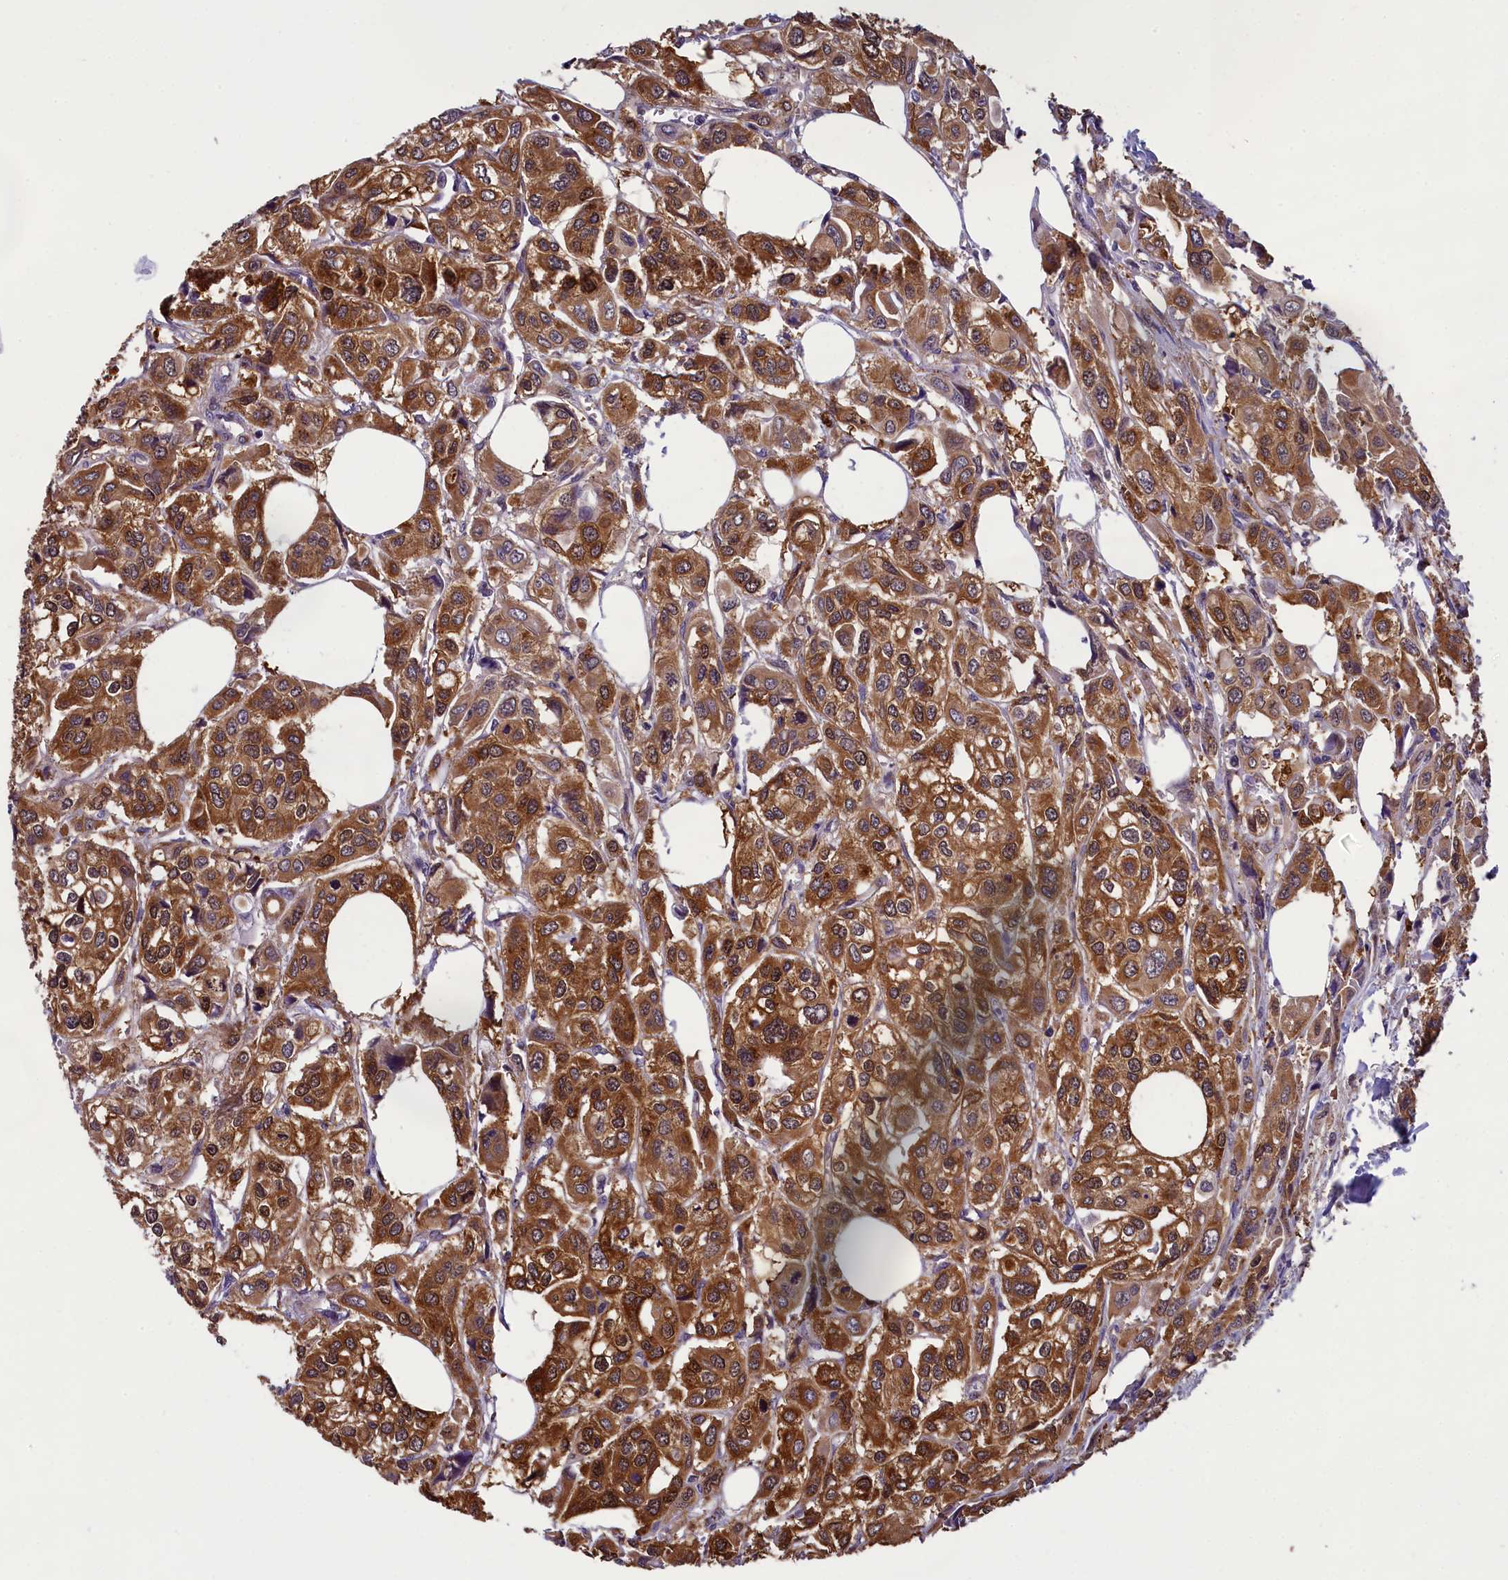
{"staining": {"intensity": "moderate", "quantity": ">75%", "location": "cytoplasmic/membranous,nuclear"}, "tissue": "urothelial cancer", "cell_type": "Tumor cells", "image_type": "cancer", "snomed": [{"axis": "morphology", "description": "Urothelial carcinoma, High grade"}, {"axis": "topography", "description": "Urinary bladder"}], "caption": "Immunohistochemical staining of human urothelial cancer demonstrates medium levels of moderate cytoplasmic/membranous and nuclear staining in approximately >75% of tumor cells.", "gene": "ABCC8", "patient": {"sex": "male", "age": 67}}